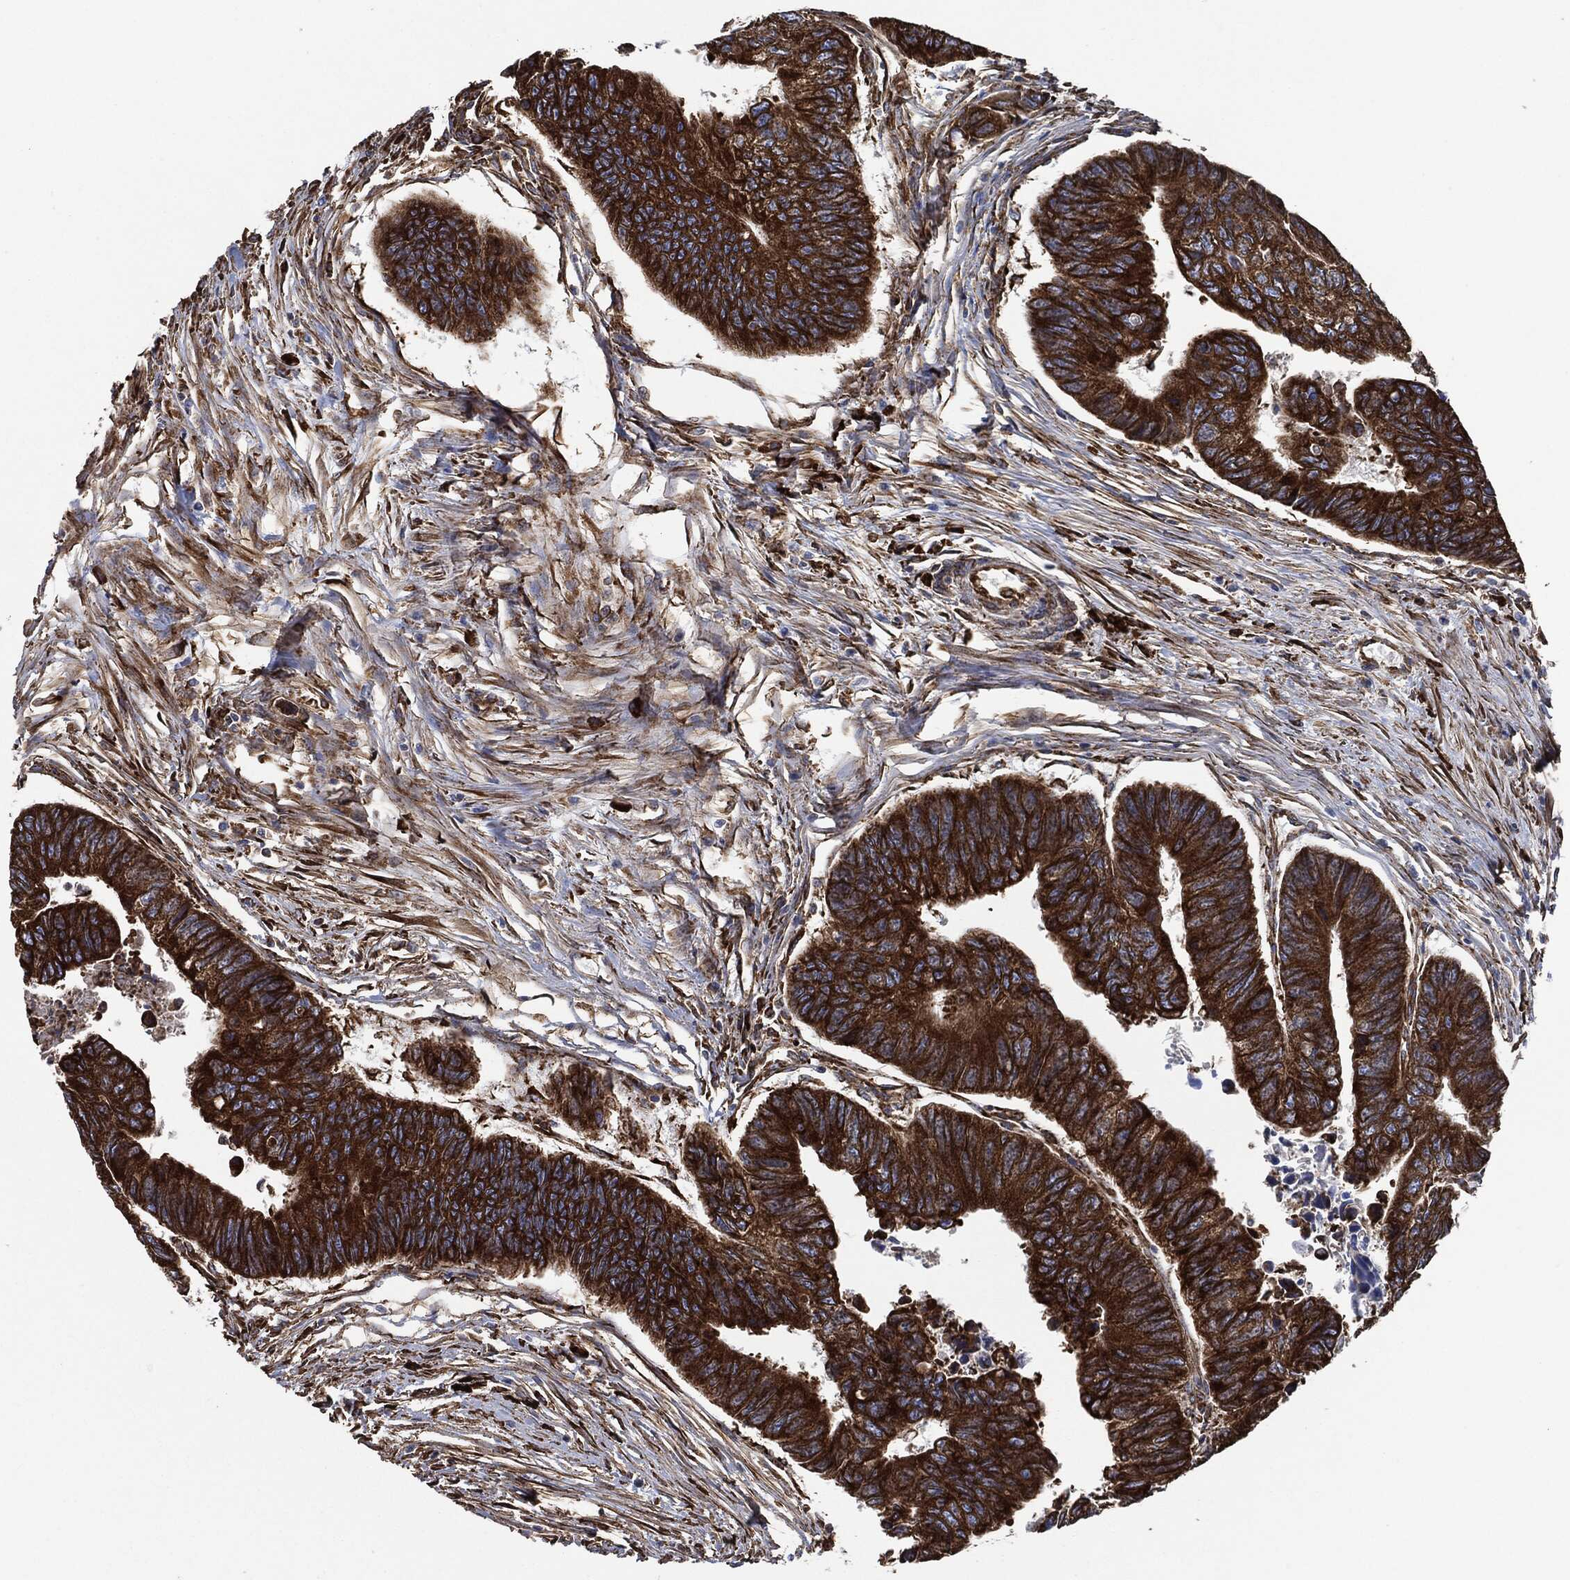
{"staining": {"intensity": "strong", "quantity": ">75%", "location": "cytoplasmic/membranous"}, "tissue": "colorectal cancer", "cell_type": "Tumor cells", "image_type": "cancer", "snomed": [{"axis": "morphology", "description": "Adenocarcinoma, NOS"}, {"axis": "topography", "description": "Colon"}], "caption": "Immunohistochemistry of human adenocarcinoma (colorectal) displays high levels of strong cytoplasmic/membranous positivity in about >75% of tumor cells.", "gene": "AMFR", "patient": {"sex": "female", "age": 65}}